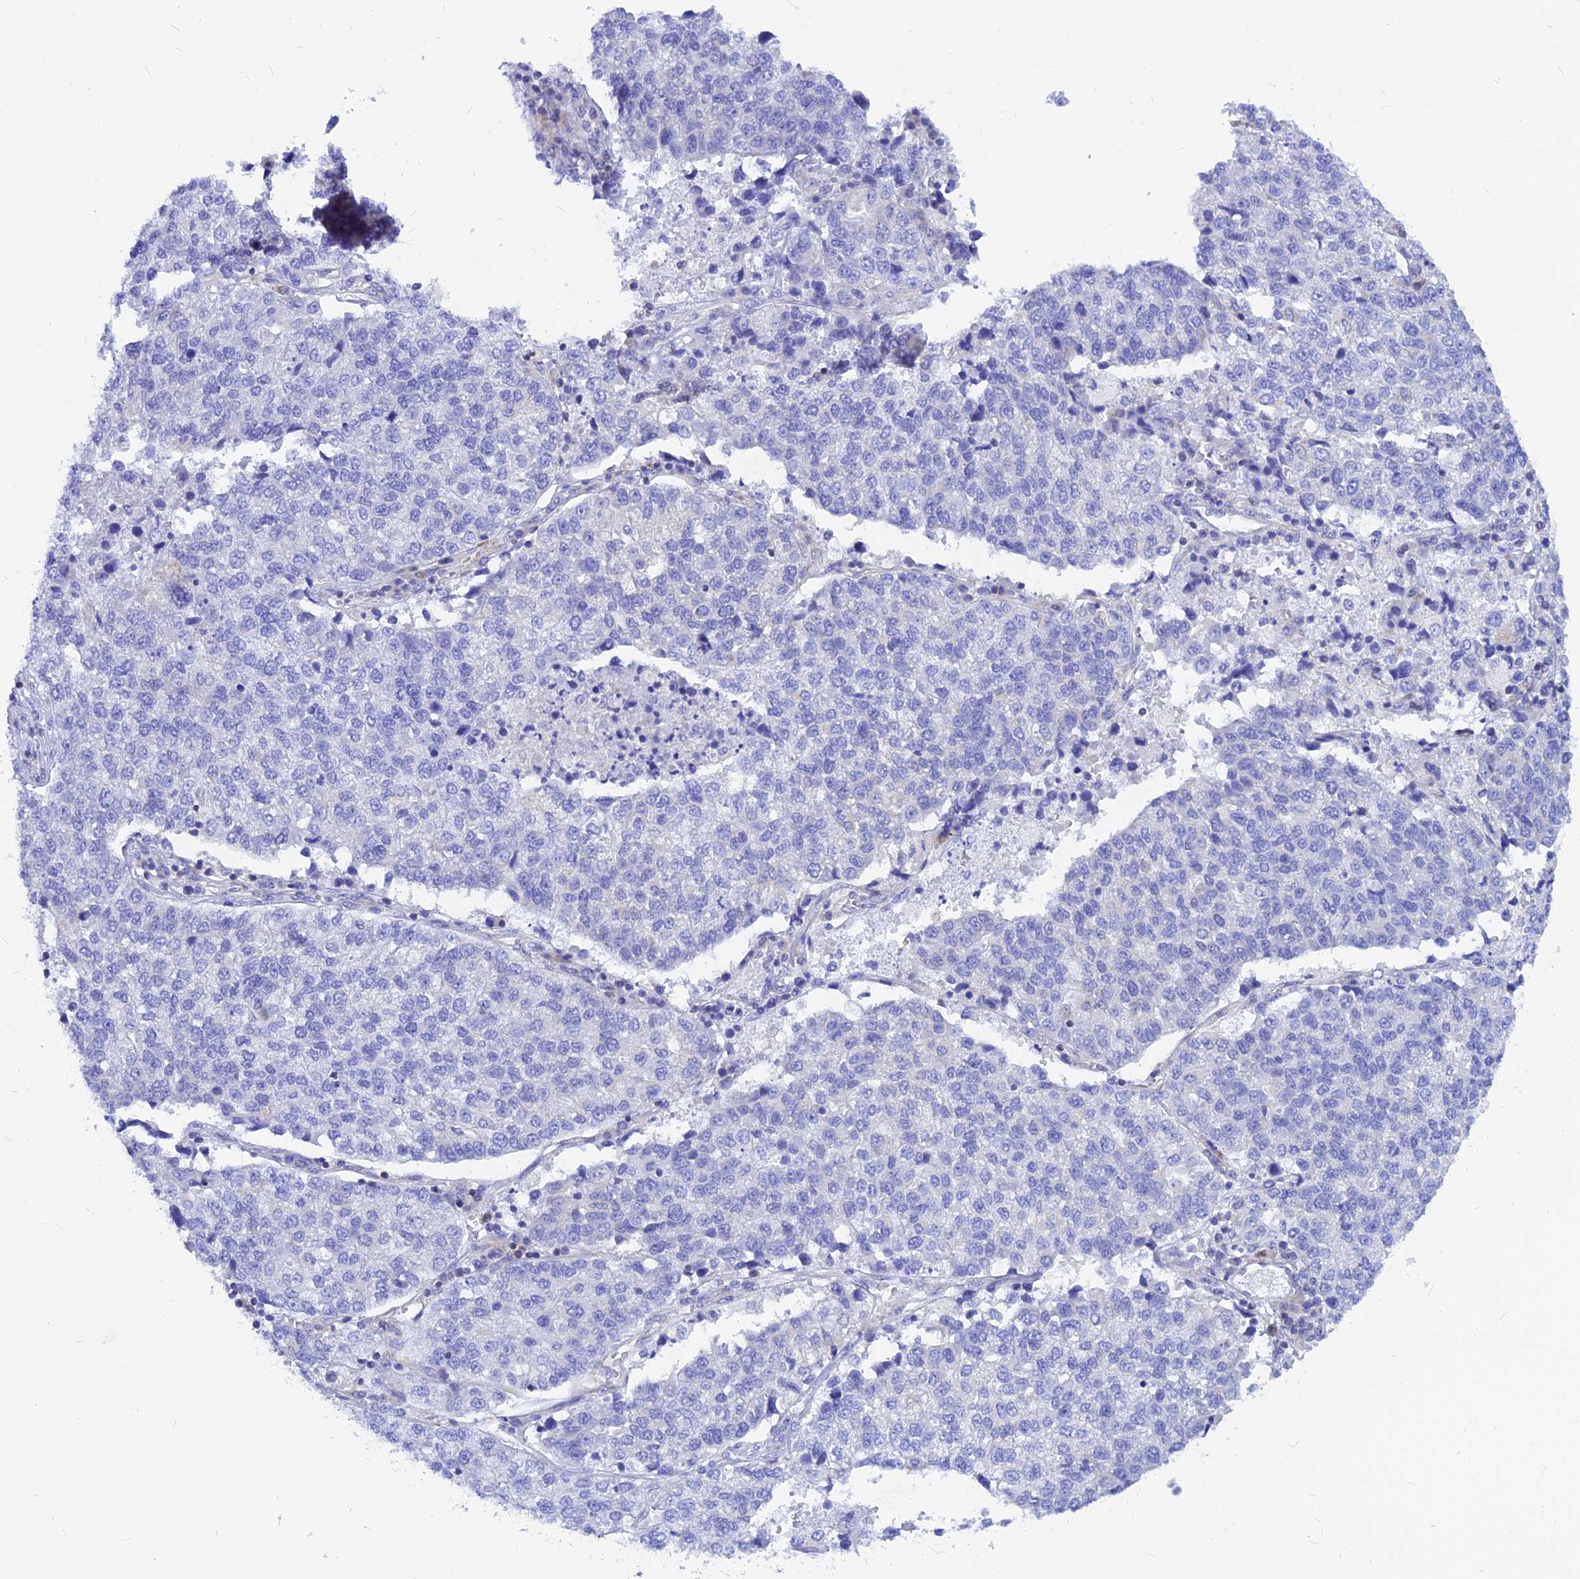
{"staining": {"intensity": "negative", "quantity": "none", "location": "none"}, "tissue": "lung cancer", "cell_type": "Tumor cells", "image_type": "cancer", "snomed": [{"axis": "morphology", "description": "Adenocarcinoma, NOS"}, {"axis": "topography", "description": "Lung"}], "caption": "Lung adenocarcinoma was stained to show a protein in brown. There is no significant positivity in tumor cells. (DAB immunohistochemistry, high magnification).", "gene": "CNOT6", "patient": {"sex": "male", "age": 49}}